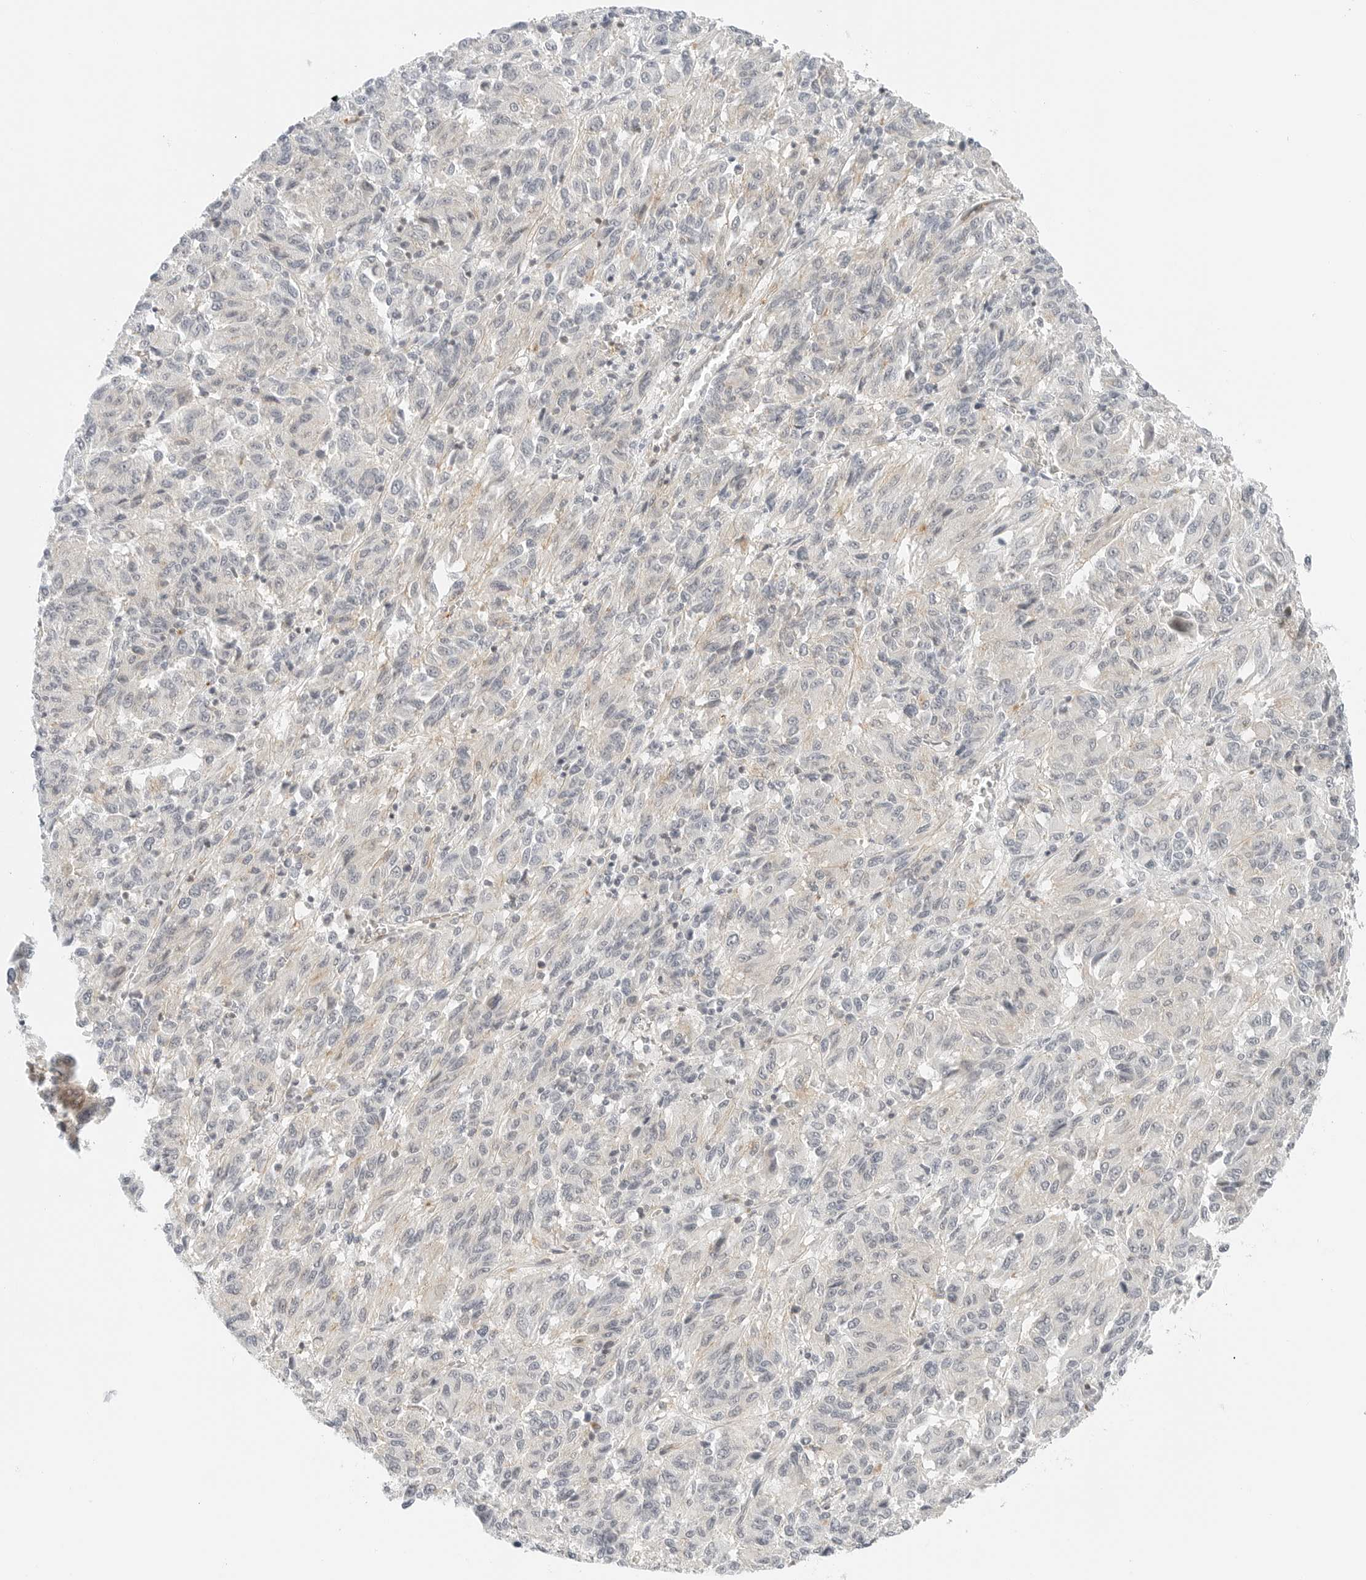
{"staining": {"intensity": "negative", "quantity": "none", "location": "none"}, "tissue": "melanoma", "cell_type": "Tumor cells", "image_type": "cancer", "snomed": [{"axis": "morphology", "description": "Malignant melanoma, Metastatic site"}, {"axis": "topography", "description": "Lung"}], "caption": "Immunohistochemical staining of malignant melanoma (metastatic site) exhibits no significant staining in tumor cells.", "gene": "IQCC", "patient": {"sex": "male", "age": 64}}